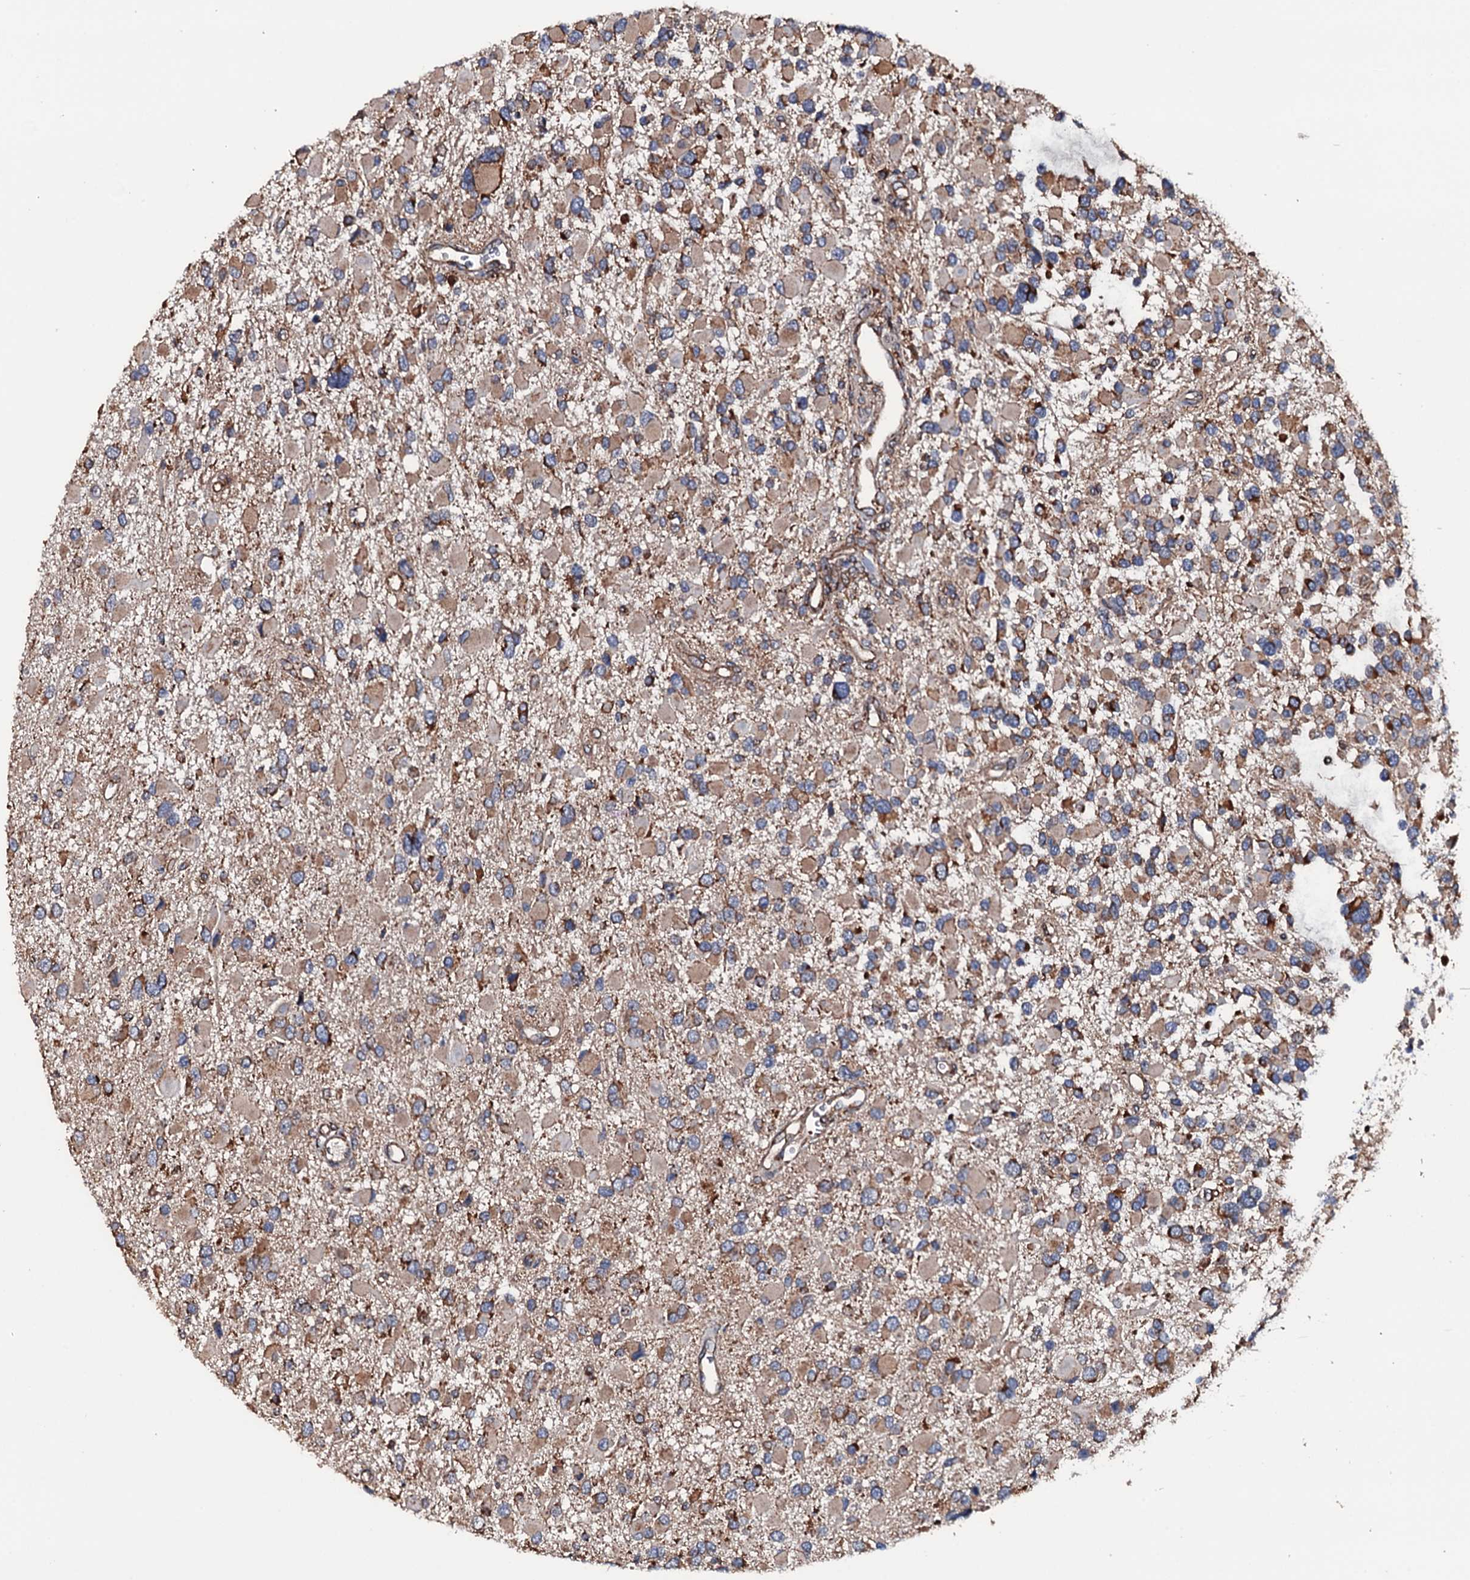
{"staining": {"intensity": "moderate", "quantity": "25%-75%", "location": "cytoplasmic/membranous"}, "tissue": "glioma", "cell_type": "Tumor cells", "image_type": "cancer", "snomed": [{"axis": "morphology", "description": "Glioma, malignant, High grade"}, {"axis": "topography", "description": "Brain"}], "caption": "IHC of human malignant high-grade glioma reveals medium levels of moderate cytoplasmic/membranous expression in about 25%-75% of tumor cells.", "gene": "RAB12", "patient": {"sex": "male", "age": 53}}